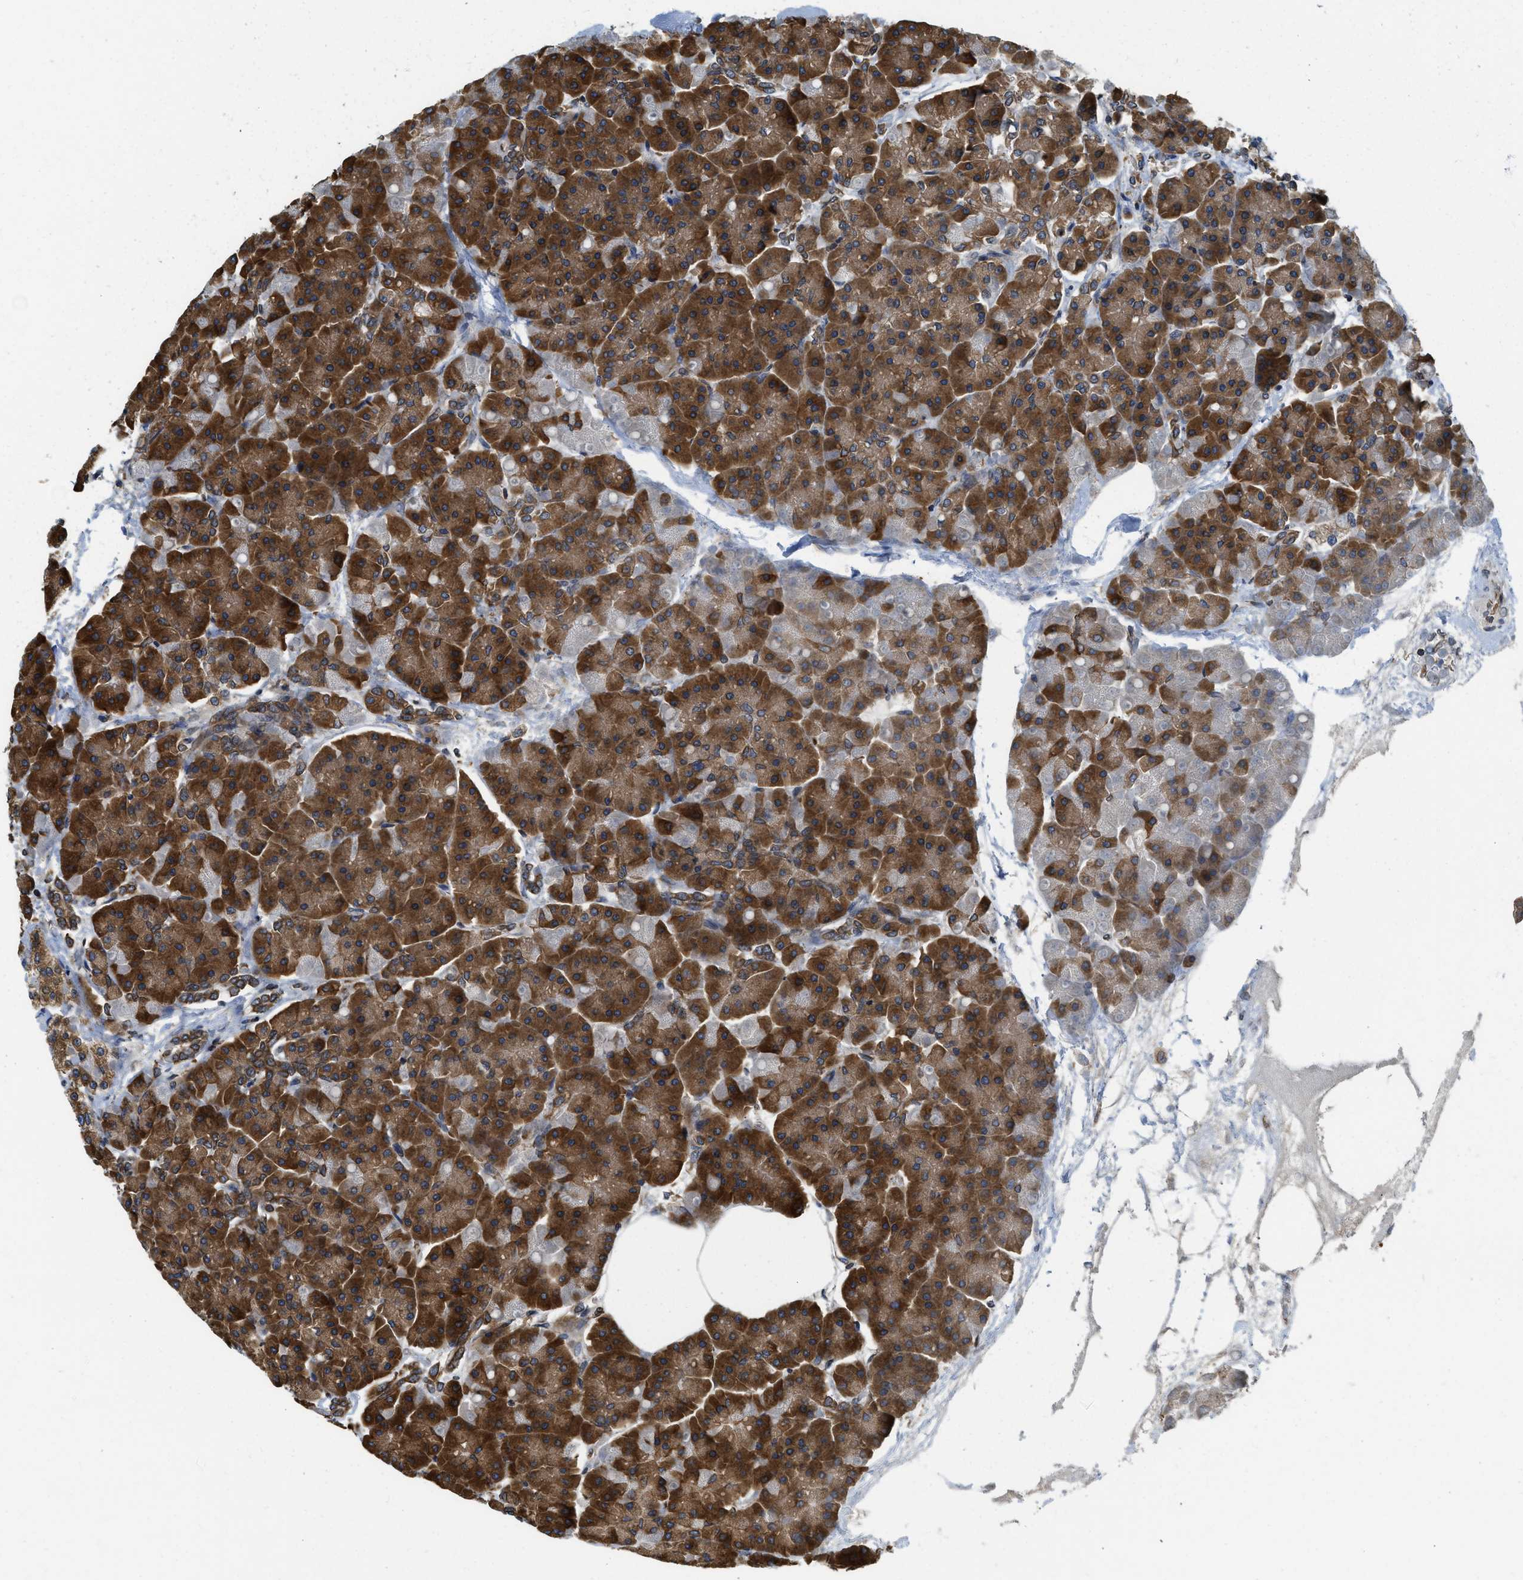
{"staining": {"intensity": "strong", "quantity": ">75%", "location": "cytoplasmic/membranous"}, "tissue": "pancreas", "cell_type": "Exocrine glandular cells", "image_type": "normal", "snomed": [{"axis": "morphology", "description": "Normal tissue, NOS"}, {"axis": "topography", "description": "Pancreas"}], "caption": "A micrograph of pancreas stained for a protein demonstrates strong cytoplasmic/membranous brown staining in exocrine glandular cells.", "gene": "BCAP31", "patient": {"sex": "female", "age": 70}}